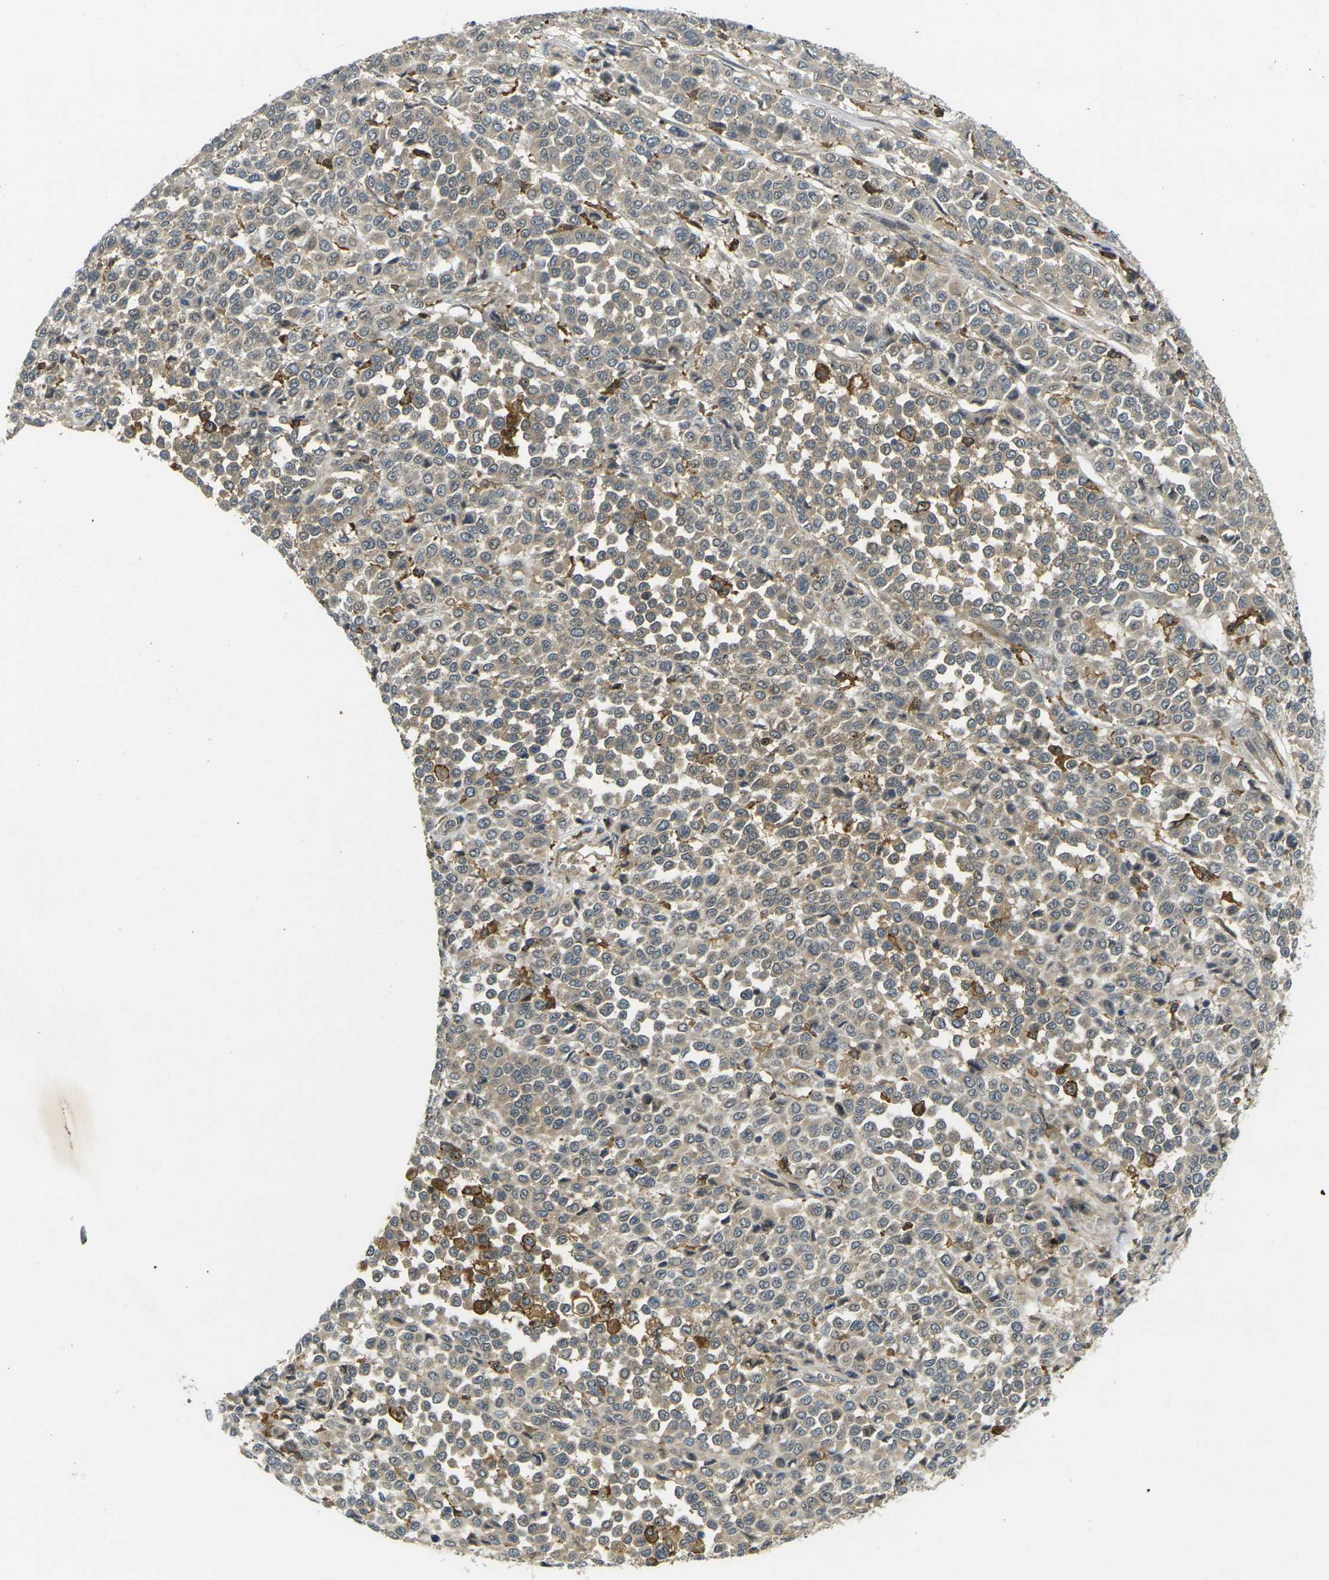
{"staining": {"intensity": "weak", "quantity": ">75%", "location": "cytoplasmic/membranous"}, "tissue": "melanoma", "cell_type": "Tumor cells", "image_type": "cancer", "snomed": [{"axis": "morphology", "description": "Malignant melanoma, Metastatic site"}, {"axis": "topography", "description": "Pancreas"}], "caption": "The micrograph demonstrates immunohistochemical staining of malignant melanoma (metastatic site). There is weak cytoplasmic/membranous staining is appreciated in about >75% of tumor cells.", "gene": "PIGL", "patient": {"sex": "female", "age": 30}}